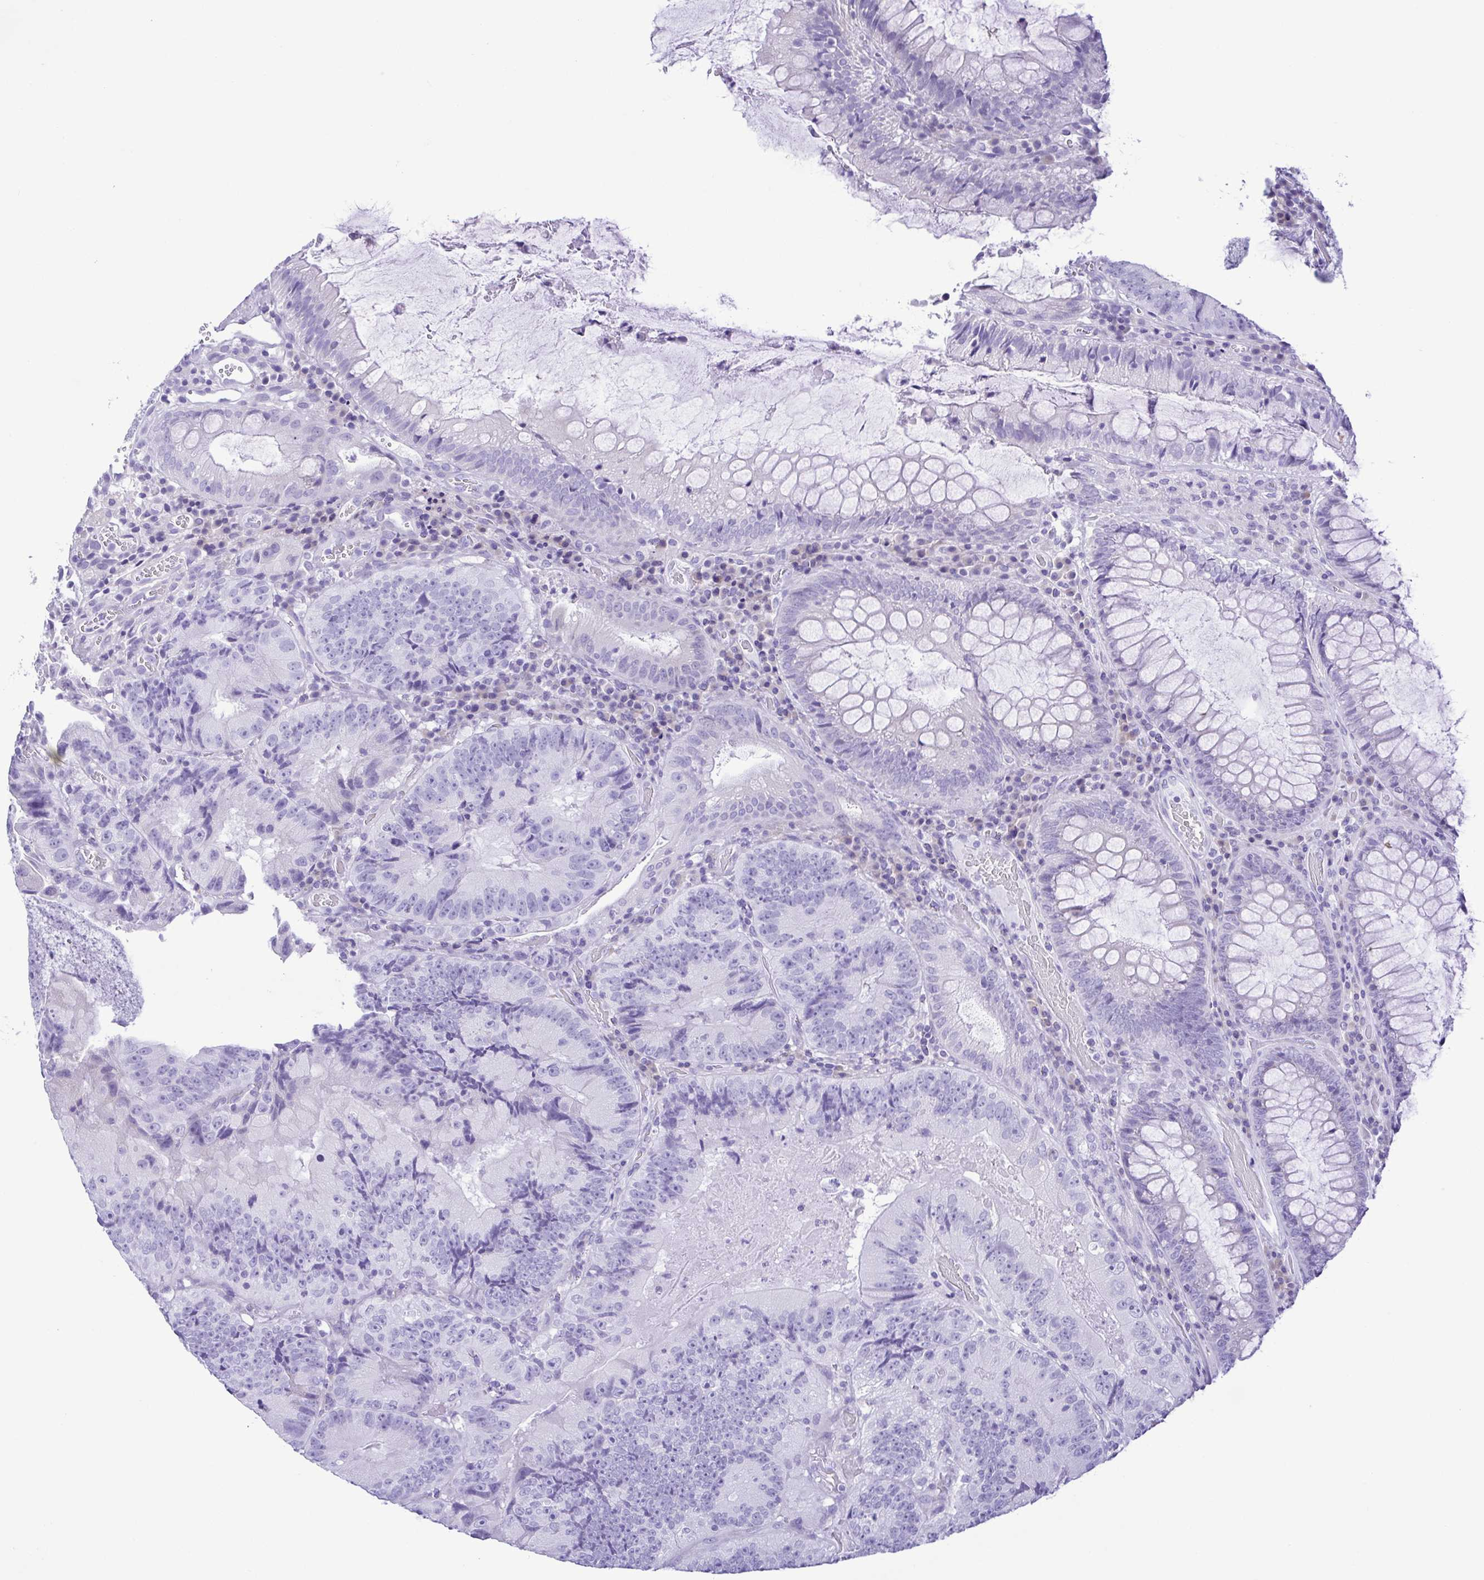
{"staining": {"intensity": "negative", "quantity": "none", "location": "none"}, "tissue": "colorectal cancer", "cell_type": "Tumor cells", "image_type": "cancer", "snomed": [{"axis": "morphology", "description": "Adenocarcinoma, NOS"}, {"axis": "topography", "description": "Colon"}], "caption": "Image shows no protein positivity in tumor cells of colorectal cancer tissue.", "gene": "PAK3", "patient": {"sex": "female", "age": 86}}